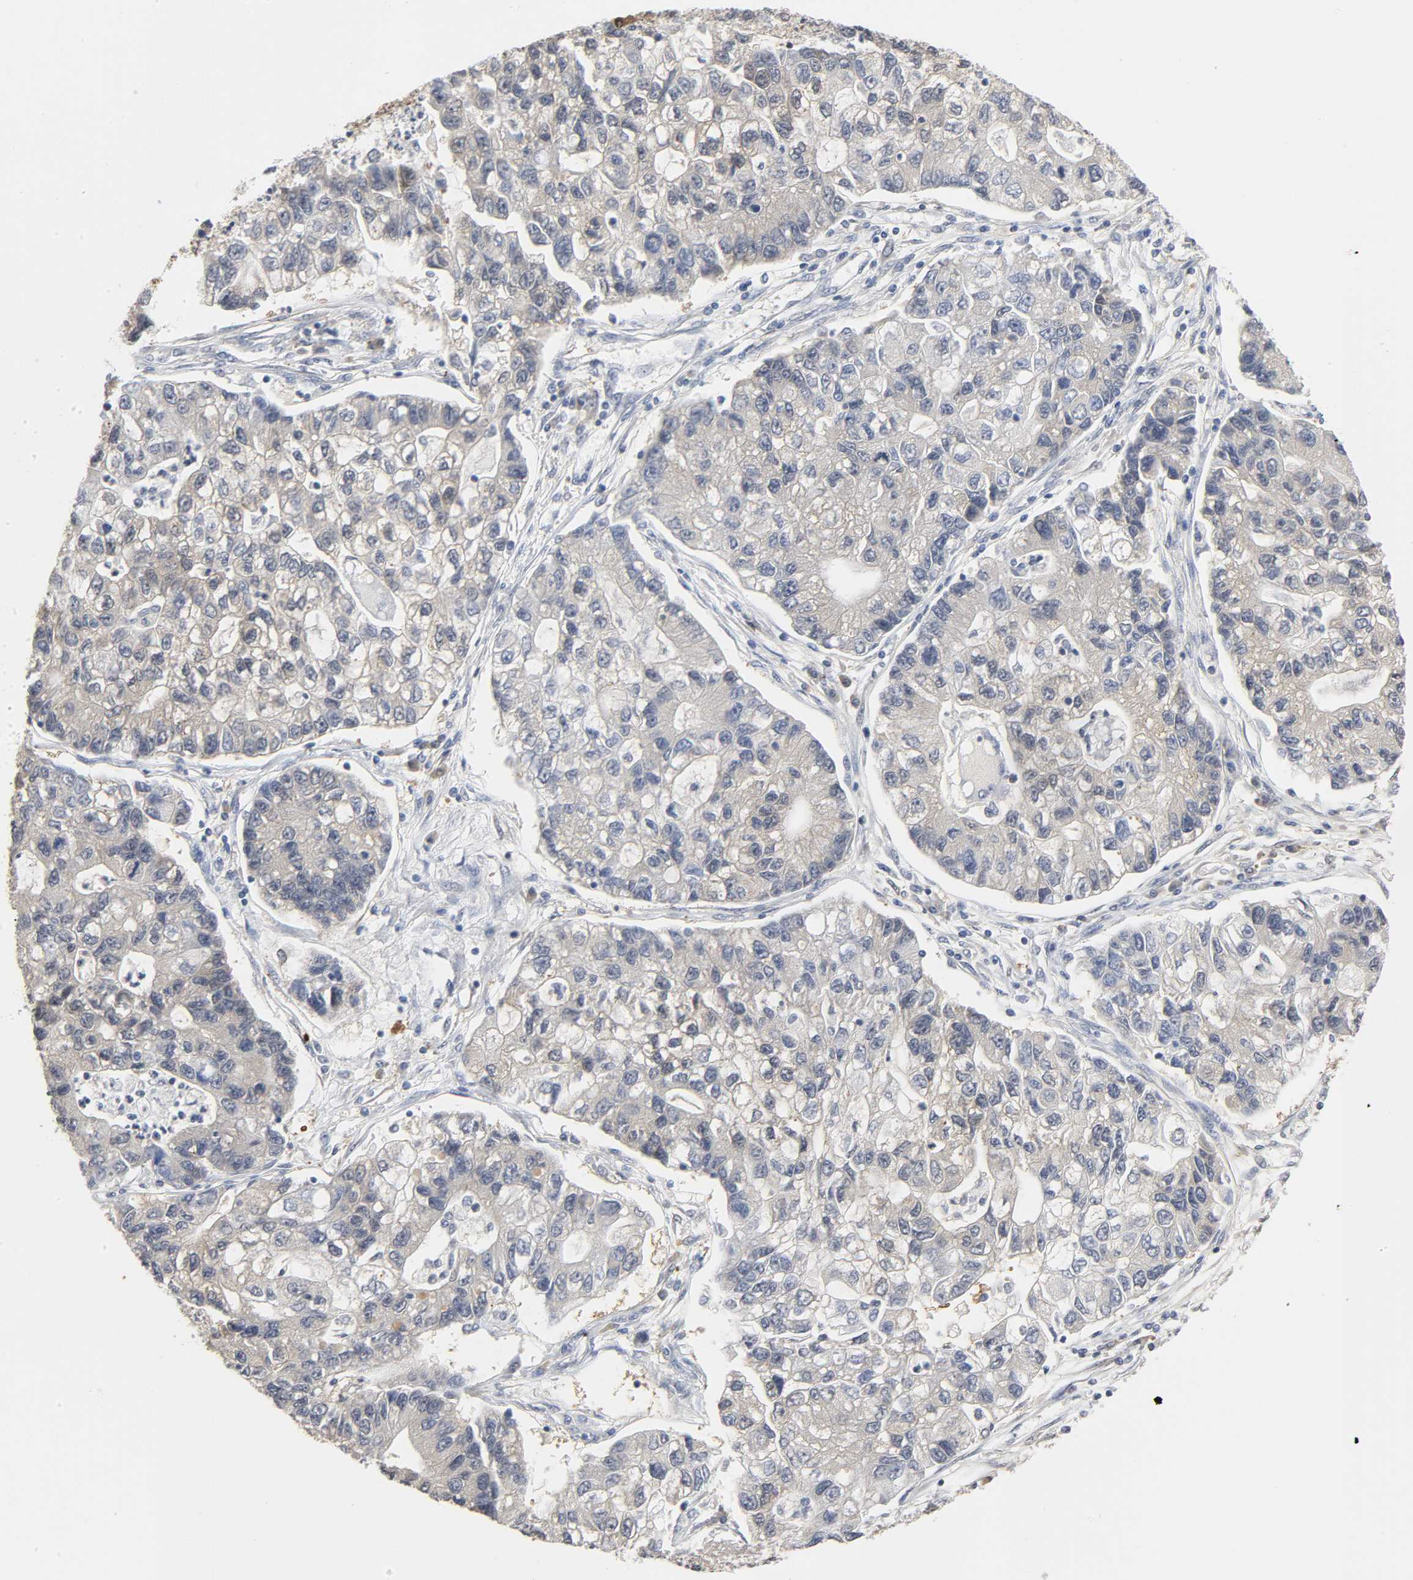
{"staining": {"intensity": "negative", "quantity": "none", "location": "none"}, "tissue": "lung cancer", "cell_type": "Tumor cells", "image_type": "cancer", "snomed": [{"axis": "morphology", "description": "Adenocarcinoma, NOS"}, {"axis": "topography", "description": "Lung"}], "caption": "Tumor cells show no significant staining in lung adenocarcinoma.", "gene": "MIF", "patient": {"sex": "female", "age": 51}}